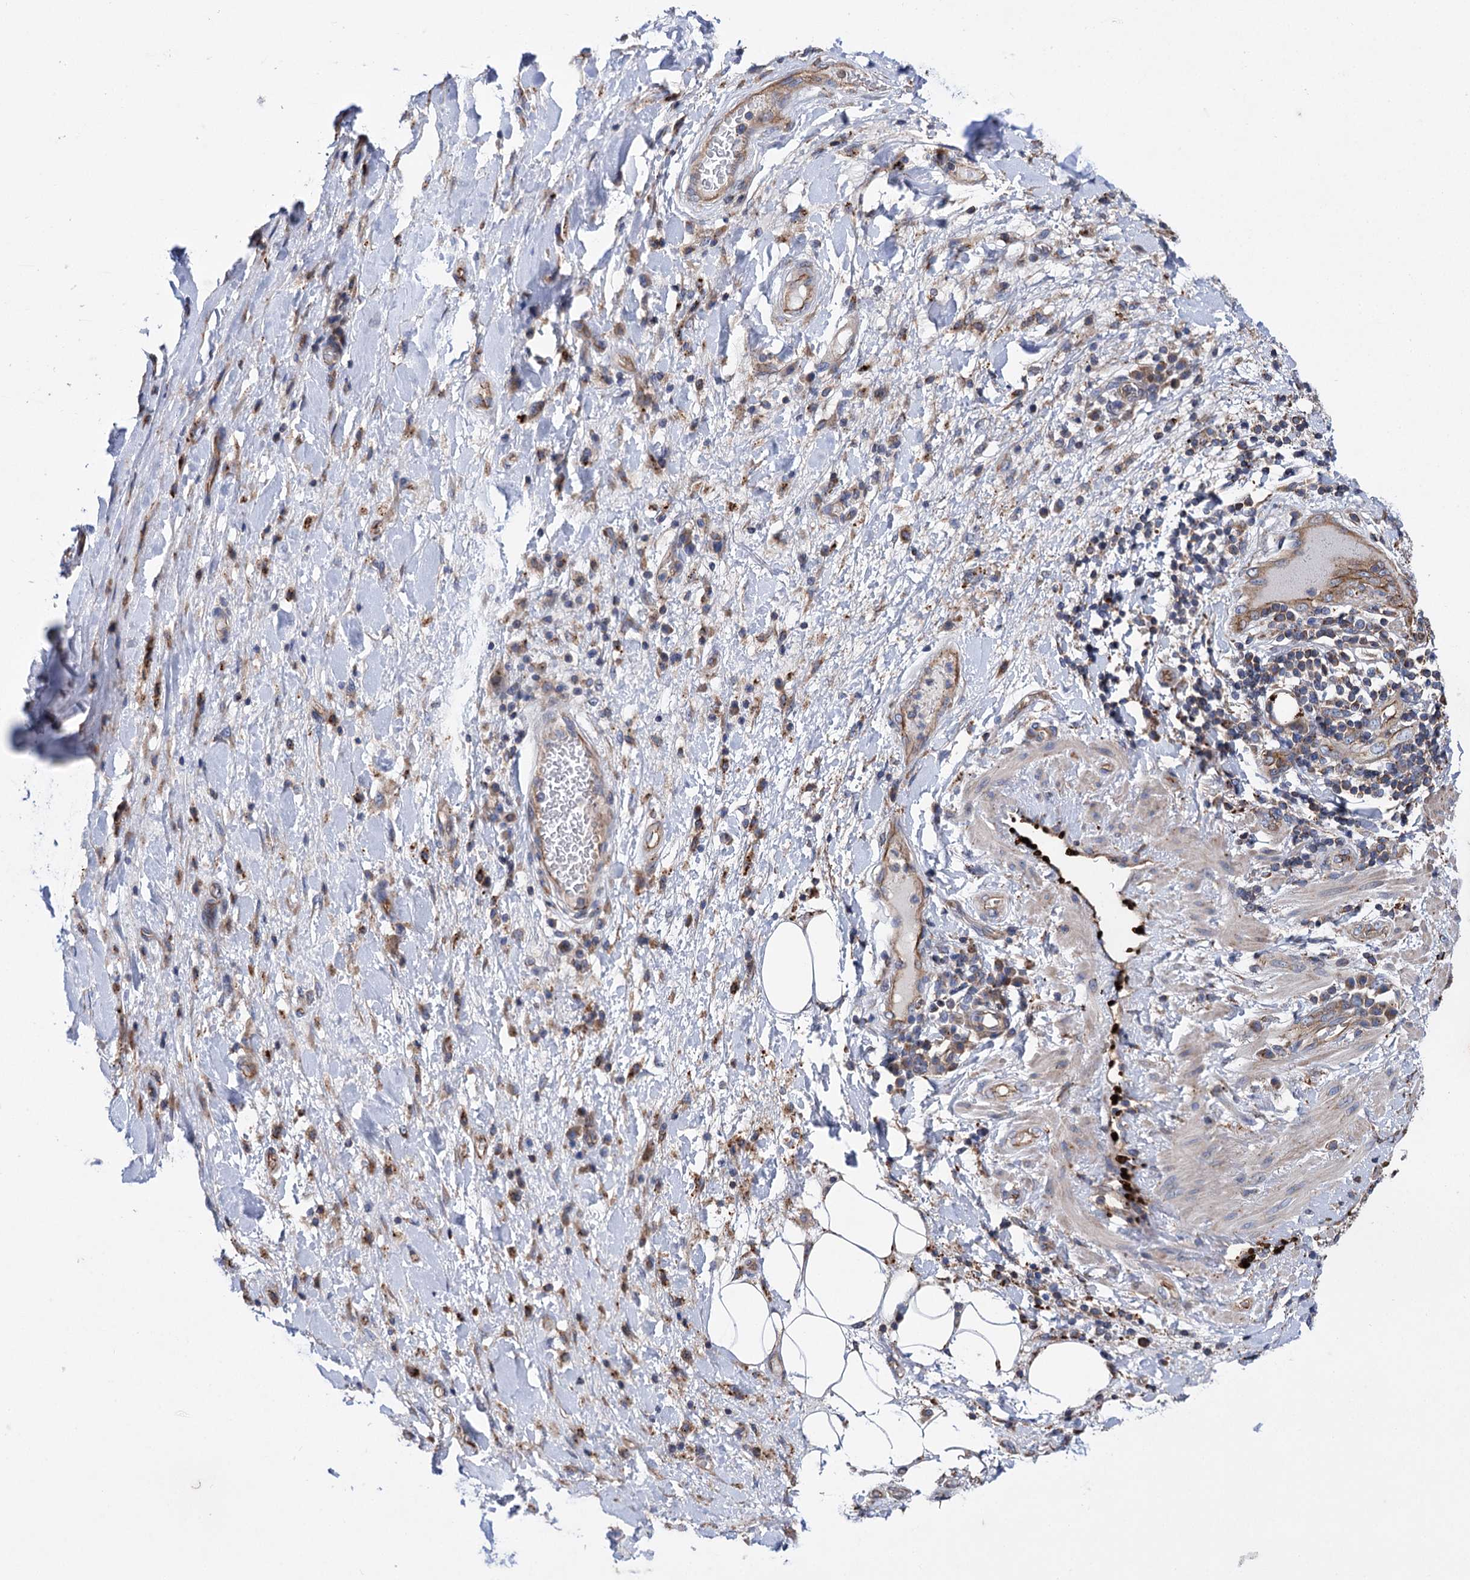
{"staining": {"intensity": "negative", "quantity": "none", "location": "none"}, "tissue": "adipose tissue", "cell_type": "Adipocytes", "image_type": "normal", "snomed": [{"axis": "morphology", "description": "Normal tissue, NOS"}, {"axis": "morphology", "description": "Squamous cell carcinoma, NOS"}, {"axis": "topography", "description": "Lymph node"}, {"axis": "topography", "description": "Bronchus"}, {"axis": "topography", "description": "Lung"}], "caption": "Immunohistochemistry of benign adipose tissue reveals no staining in adipocytes.", "gene": "SCPEP1", "patient": {"sex": "male", "age": 66}}